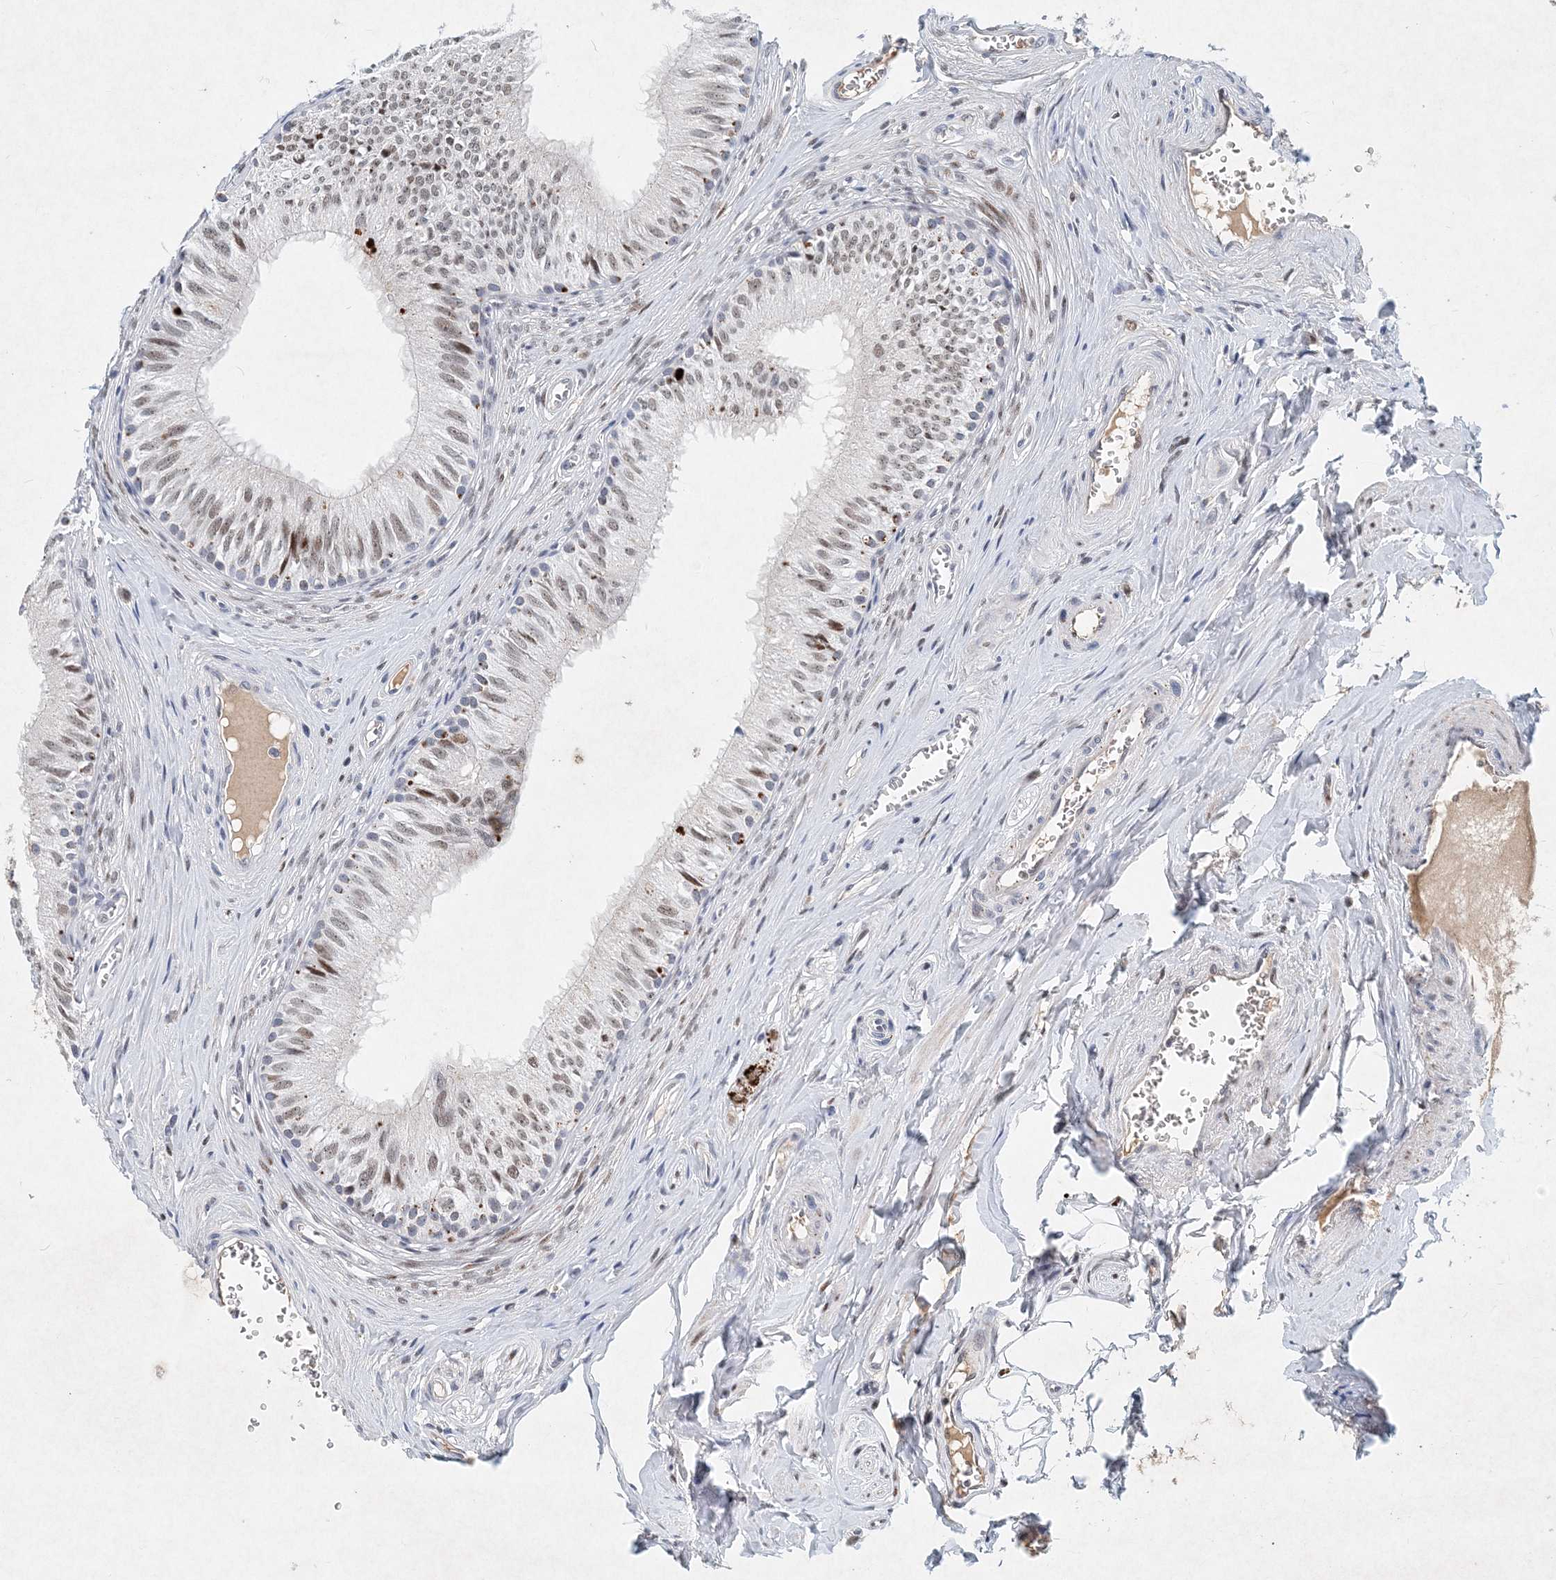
{"staining": {"intensity": "strong", "quantity": "<25%", "location": "cytoplasmic/membranous,nuclear"}, "tissue": "epididymis", "cell_type": "Glandular cells", "image_type": "normal", "snomed": [{"axis": "morphology", "description": "Normal tissue, NOS"}, {"axis": "topography", "description": "Epididymis"}], "caption": "Strong cytoplasmic/membranous,nuclear protein expression is appreciated in approximately <25% of glandular cells in epididymis.", "gene": "KPNA4", "patient": {"sex": "male", "age": 46}}